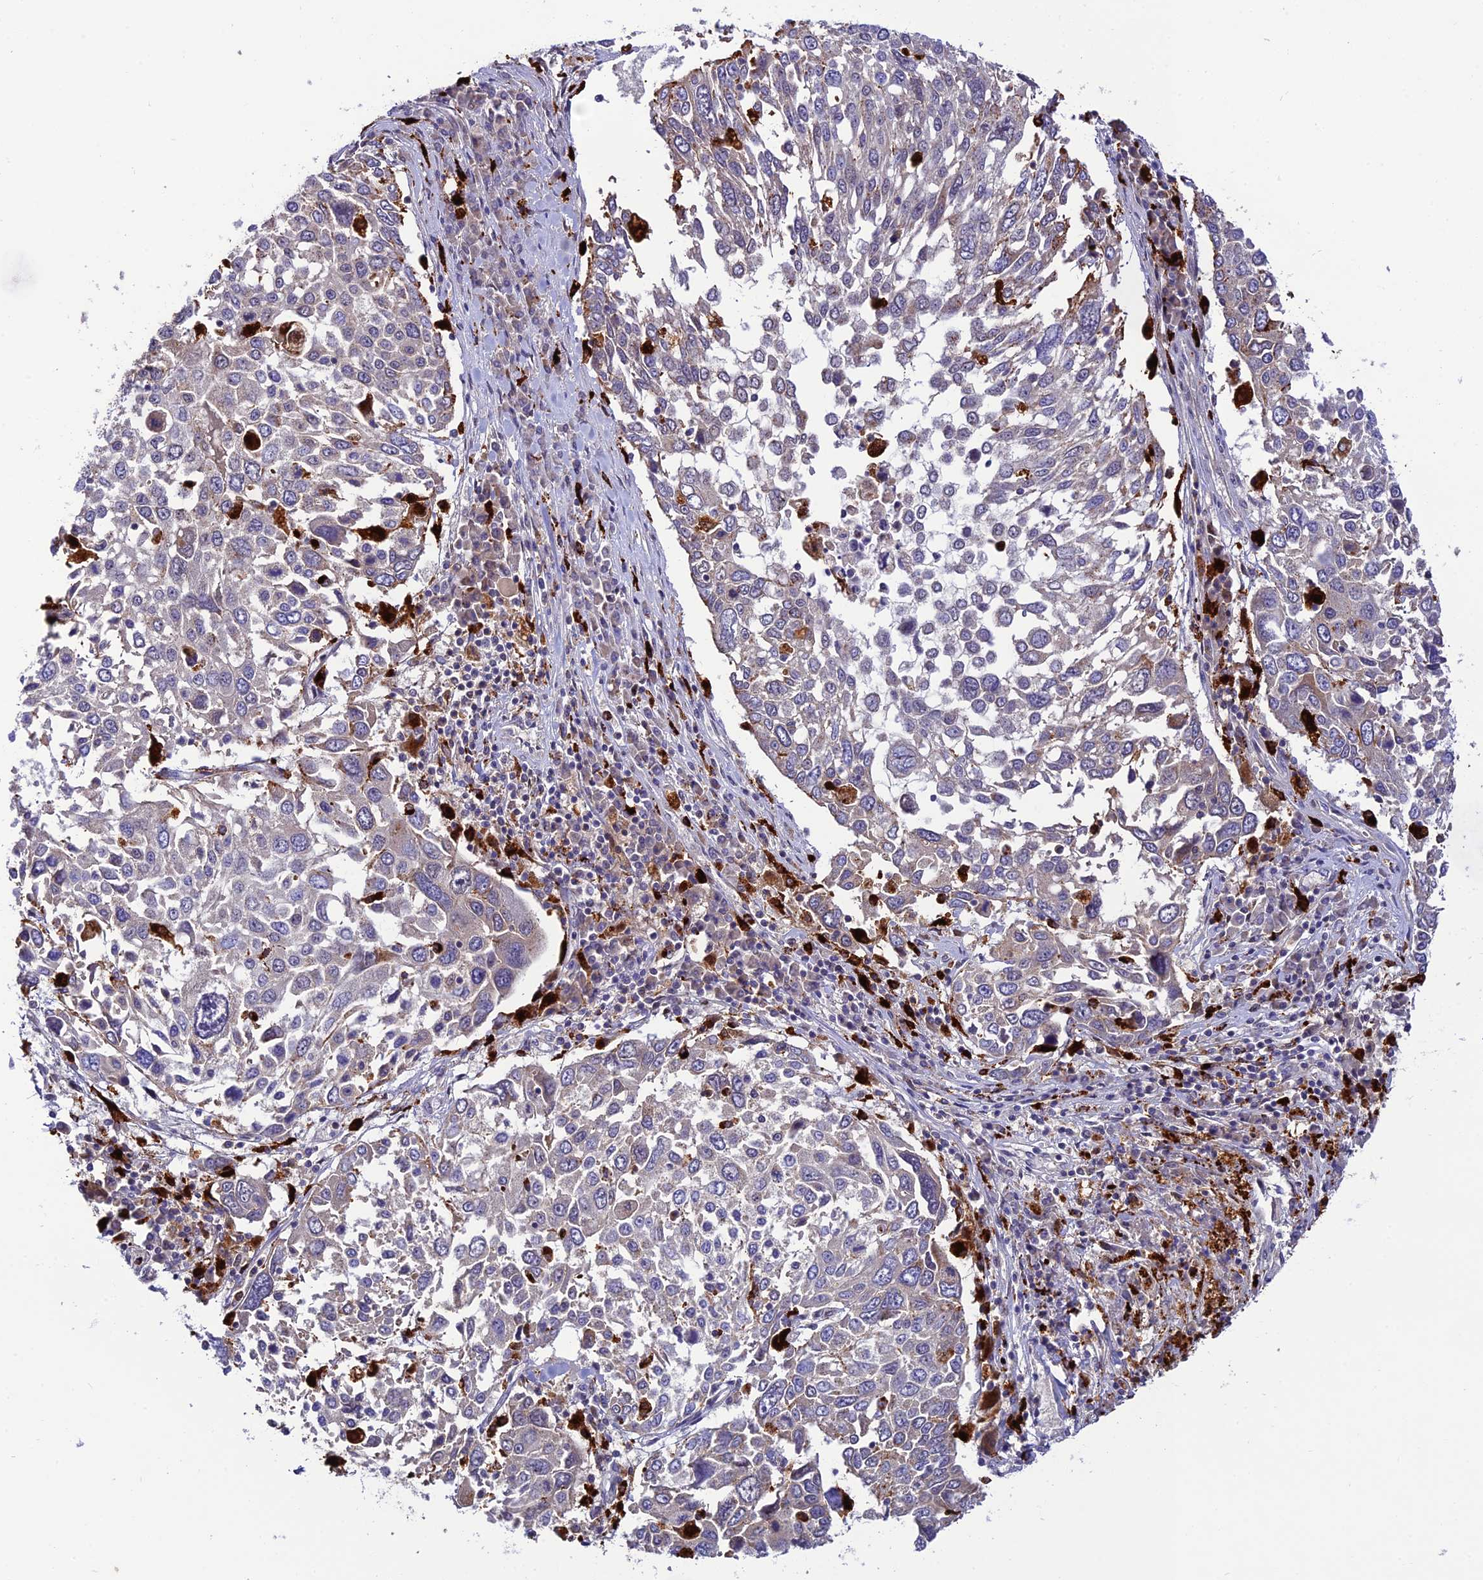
{"staining": {"intensity": "negative", "quantity": "none", "location": "none"}, "tissue": "lung cancer", "cell_type": "Tumor cells", "image_type": "cancer", "snomed": [{"axis": "morphology", "description": "Squamous cell carcinoma, NOS"}, {"axis": "topography", "description": "Lung"}], "caption": "There is no significant positivity in tumor cells of lung cancer (squamous cell carcinoma). (Brightfield microscopy of DAB (3,3'-diaminobenzidine) immunohistochemistry at high magnification).", "gene": "HIC1", "patient": {"sex": "male", "age": 65}}